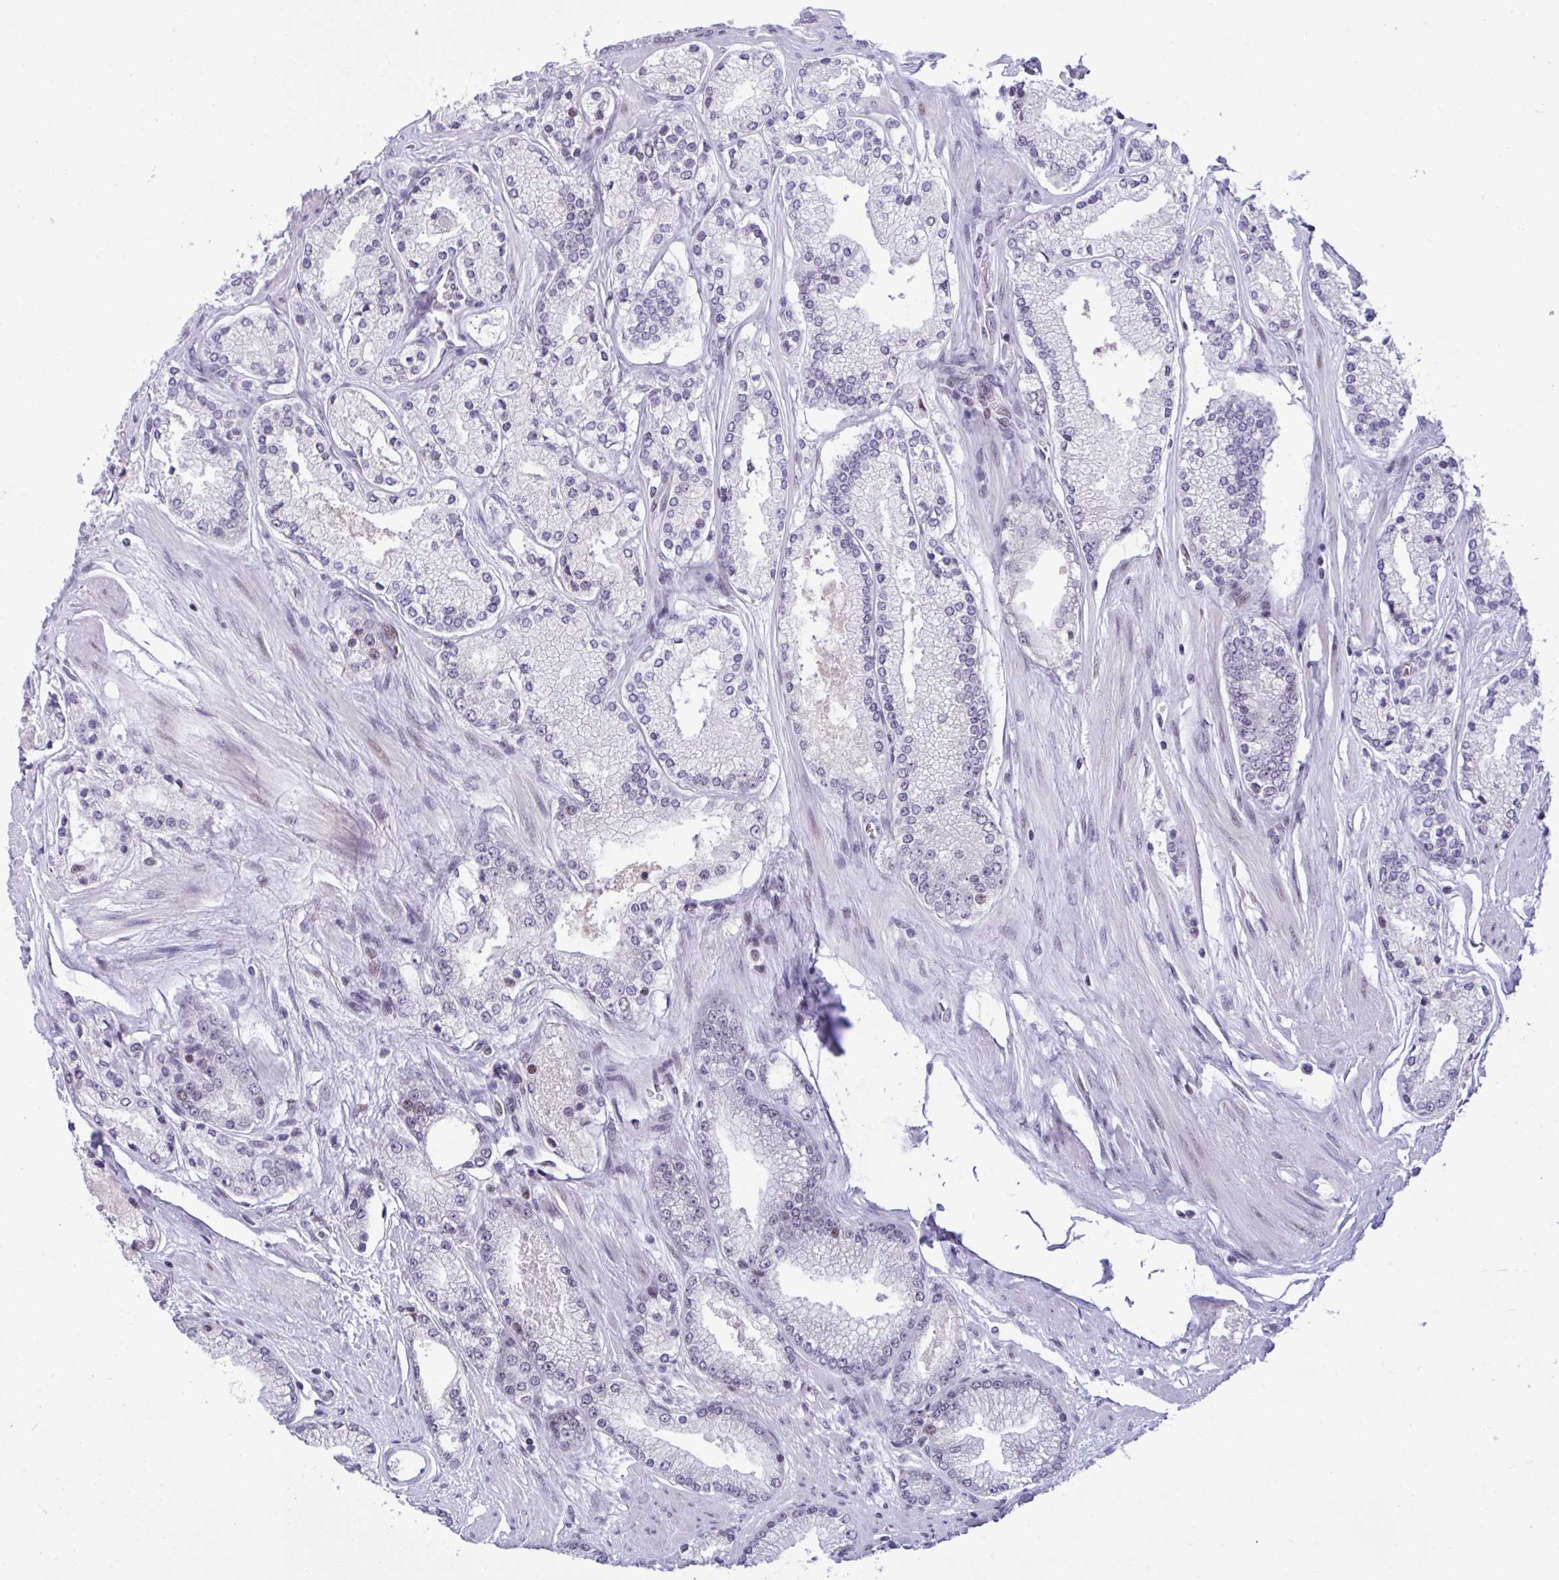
{"staining": {"intensity": "negative", "quantity": "none", "location": "none"}, "tissue": "prostate cancer", "cell_type": "Tumor cells", "image_type": "cancer", "snomed": [{"axis": "morphology", "description": "Adenocarcinoma, High grade"}, {"axis": "topography", "description": "Prostate"}], "caption": "Immunohistochemistry (IHC) micrograph of human high-grade adenocarcinoma (prostate) stained for a protein (brown), which shows no staining in tumor cells. (Immunohistochemistry (IHC), brightfield microscopy, high magnification).", "gene": "ZFHX3", "patient": {"sex": "male", "age": 63}}